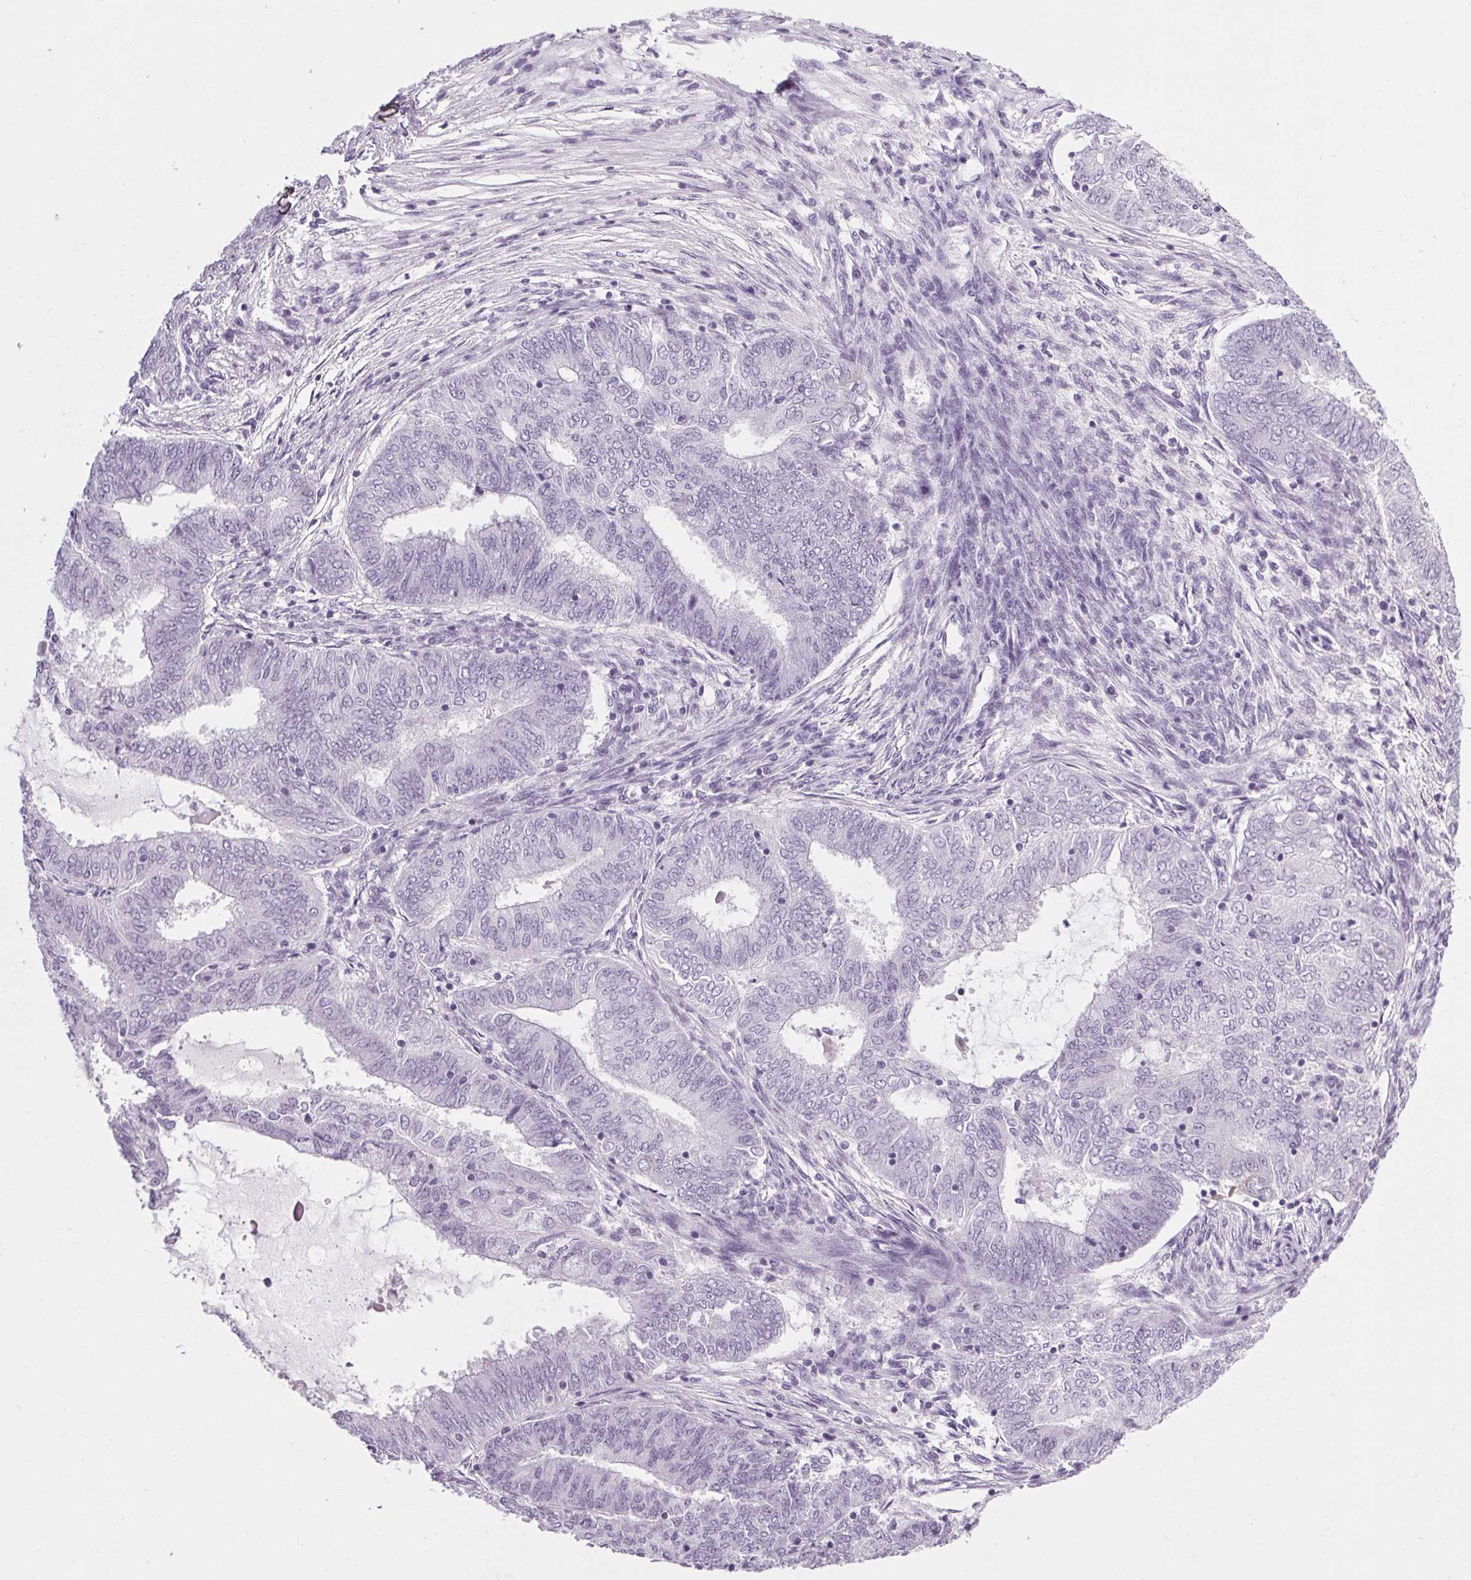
{"staining": {"intensity": "negative", "quantity": "none", "location": "none"}, "tissue": "endometrial cancer", "cell_type": "Tumor cells", "image_type": "cancer", "snomed": [{"axis": "morphology", "description": "Adenocarcinoma, NOS"}, {"axis": "topography", "description": "Endometrium"}], "caption": "DAB immunohistochemical staining of endometrial cancer (adenocarcinoma) reveals no significant positivity in tumor cells.", "gene": "POMC", "patient": {"sex": "female", "age": 62}}